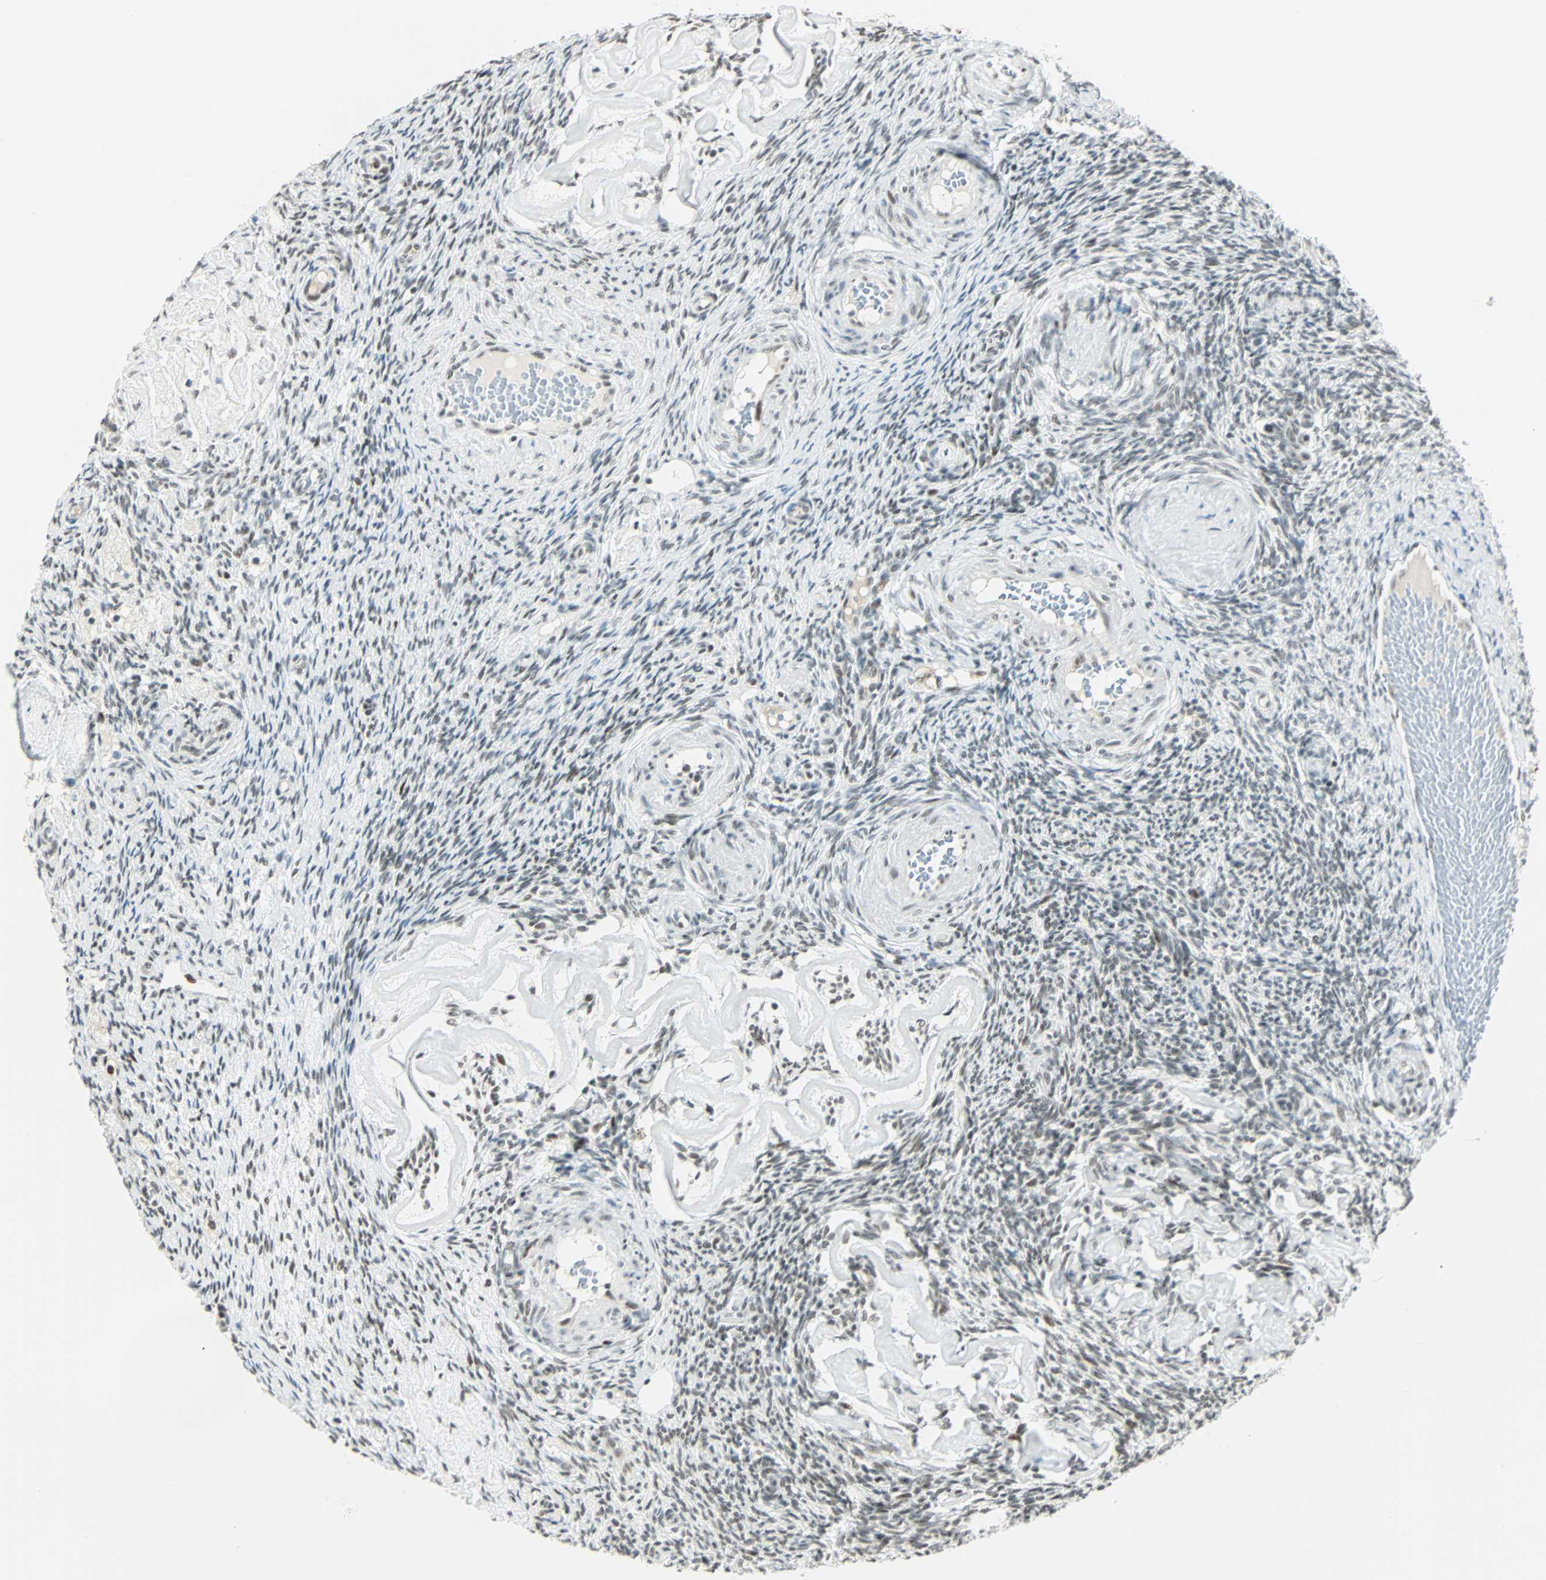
{"staining": {"intensity": "moderate", "quantity": "25%-75%", "location": "nuclear"}, "tissue": "ovary", "cell_type": "Ovarian stroma cells", "image_type": "normal", "snomed": [{"axis": "morphology", "description": "Normal tissue, NOS"}, {"axis": "topography", "description": "Ovary"}], "caption": "Ovarian stroma cells display medium levels of moderate nuclear positivity in approximately 25%-75% of cells in normal ovary. (Brightfield microscopy of DAB IHC at high magnification).", "gene": "NELFE", "patient": {"sex": "female", "age": 60}}